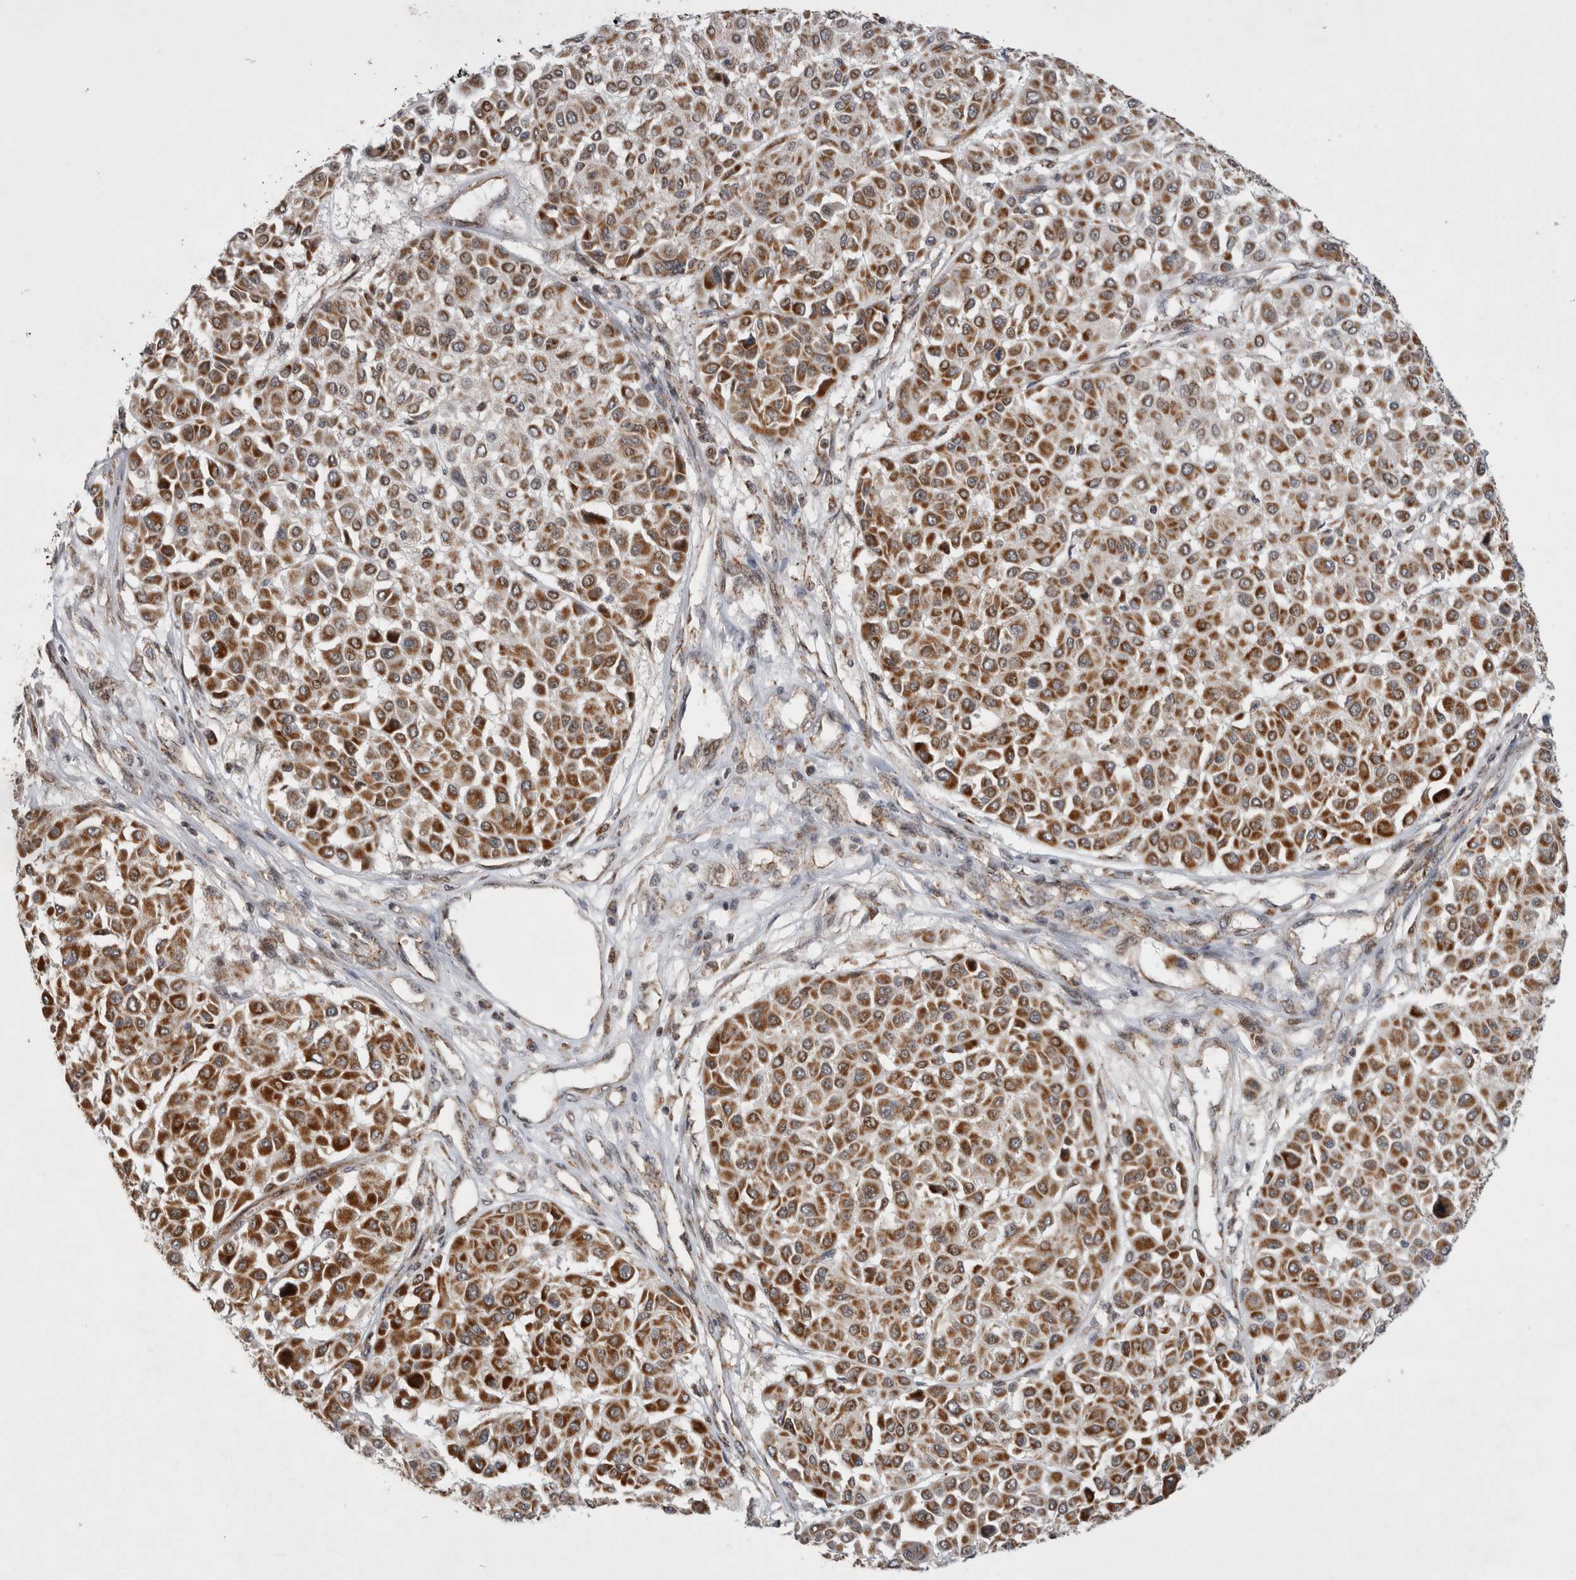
{"staining": {"intensity": "moderate", "quantity": ">75%", "location": "cytoplasmic/membranous"}, "tissue": "melanoma", "cell_type": "Tumor cells", "image_type": "cancer", "snomed": [{"axis": "morphology", "description": "Malignant melanoma, Metastatic site"}, {"axis": "topography", "description": "Soft tissue"}], "caption": "Immunohistochemical staining of malignant melanoma (metastatic site) displays medium levels of moderate cytoplasmic/membranous protein expression in approximately >75% of tumor cells.", "gene": "MRPL37", "patient": {"sex": "male", "age": 41}}